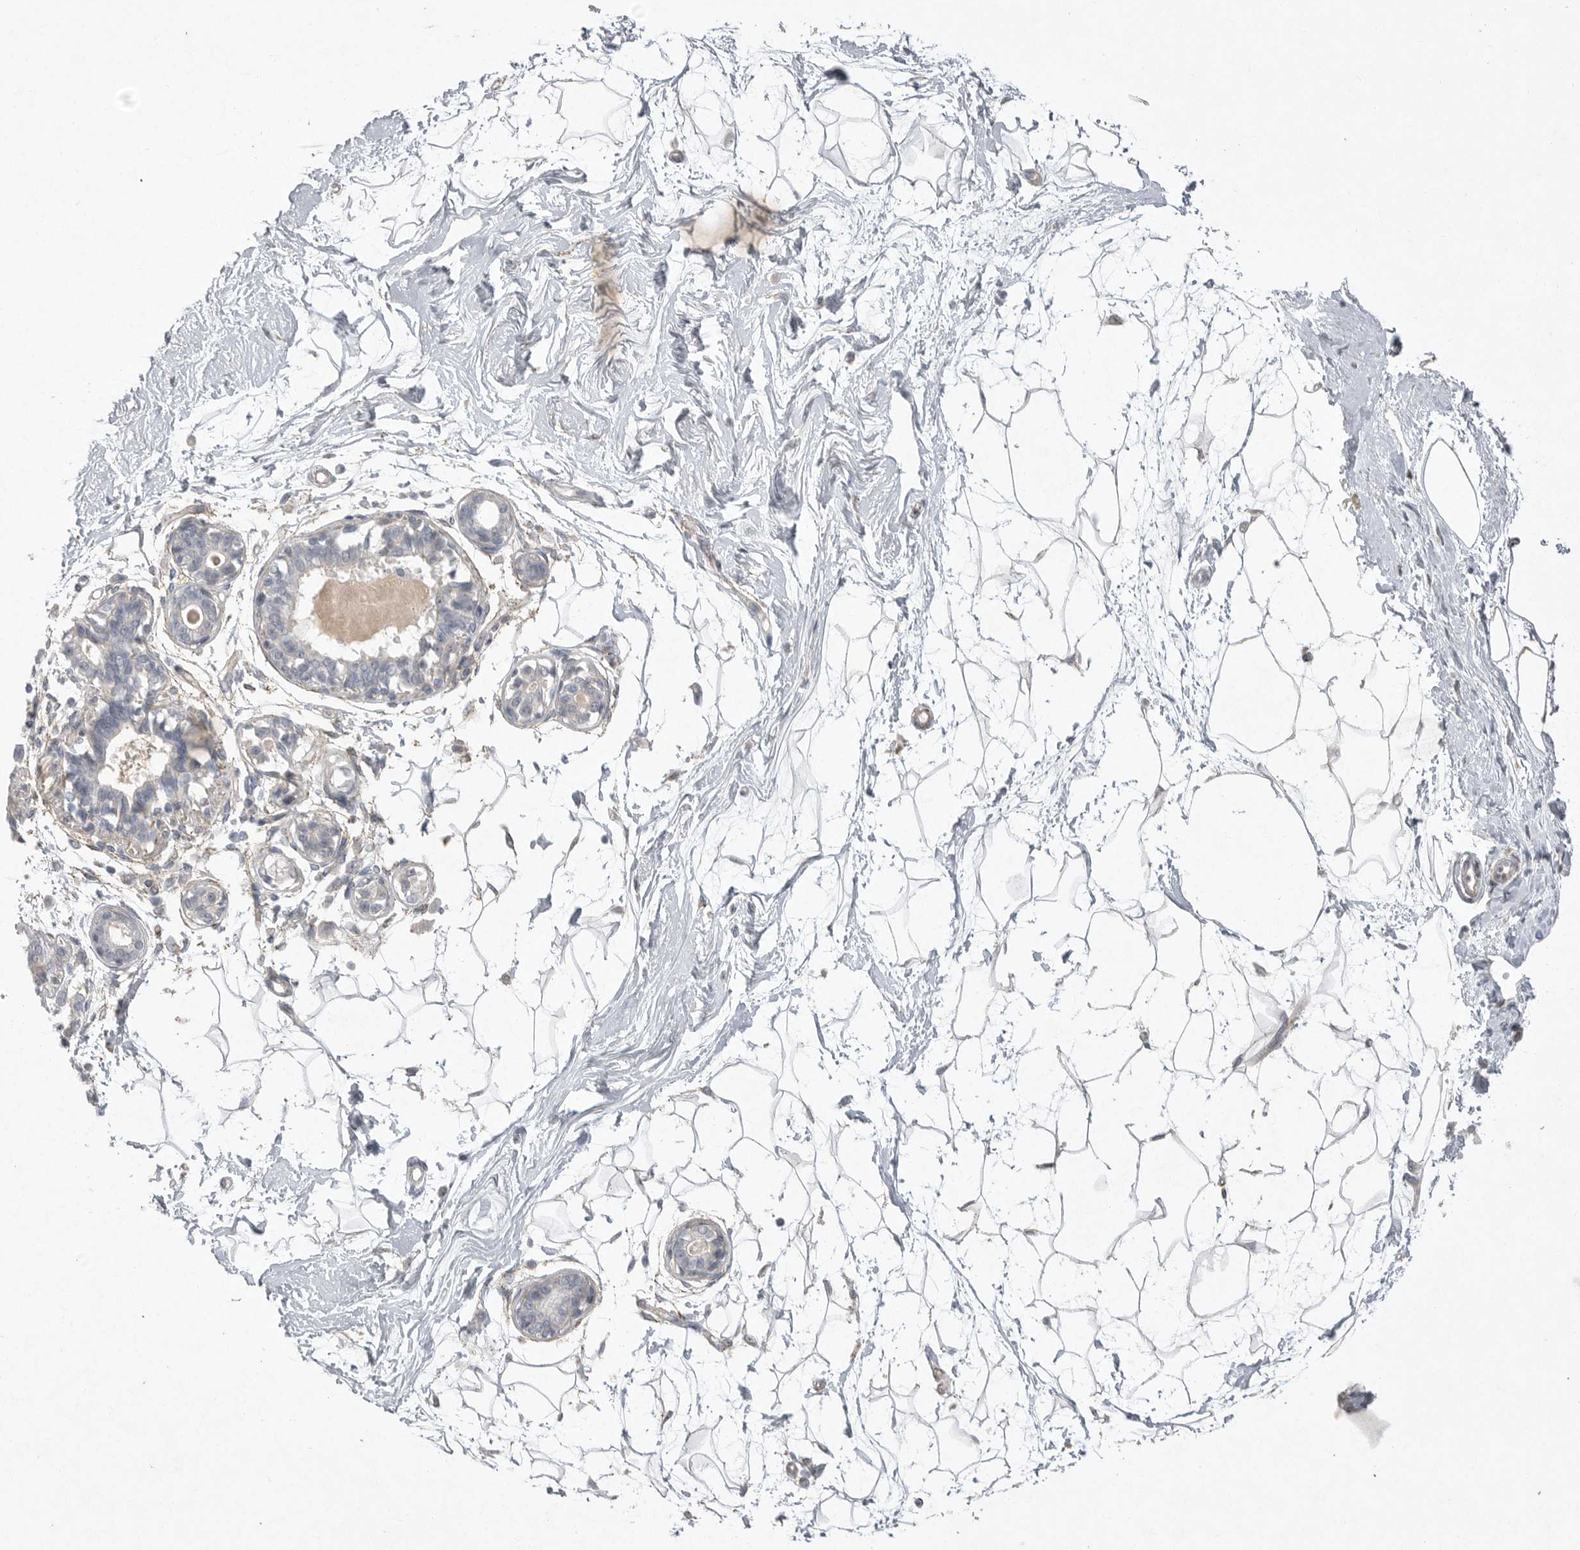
{"staining": {"intensity": "negative", "quantity": "none", "location": "none"}, "tissue": "breast", "cell_type": "Adipocytes", "image_type": "normal", "snomed": [{"axis": "morphology", "description": "Normal tissue, NOS"}, {"axis": "topography", "description": "Breast"}], "caption": "The IHC micrograph has no significant expression in adipocytes of breast.", "gene": "VANGL2", "patient": {"sex": "female", "age": 45}}